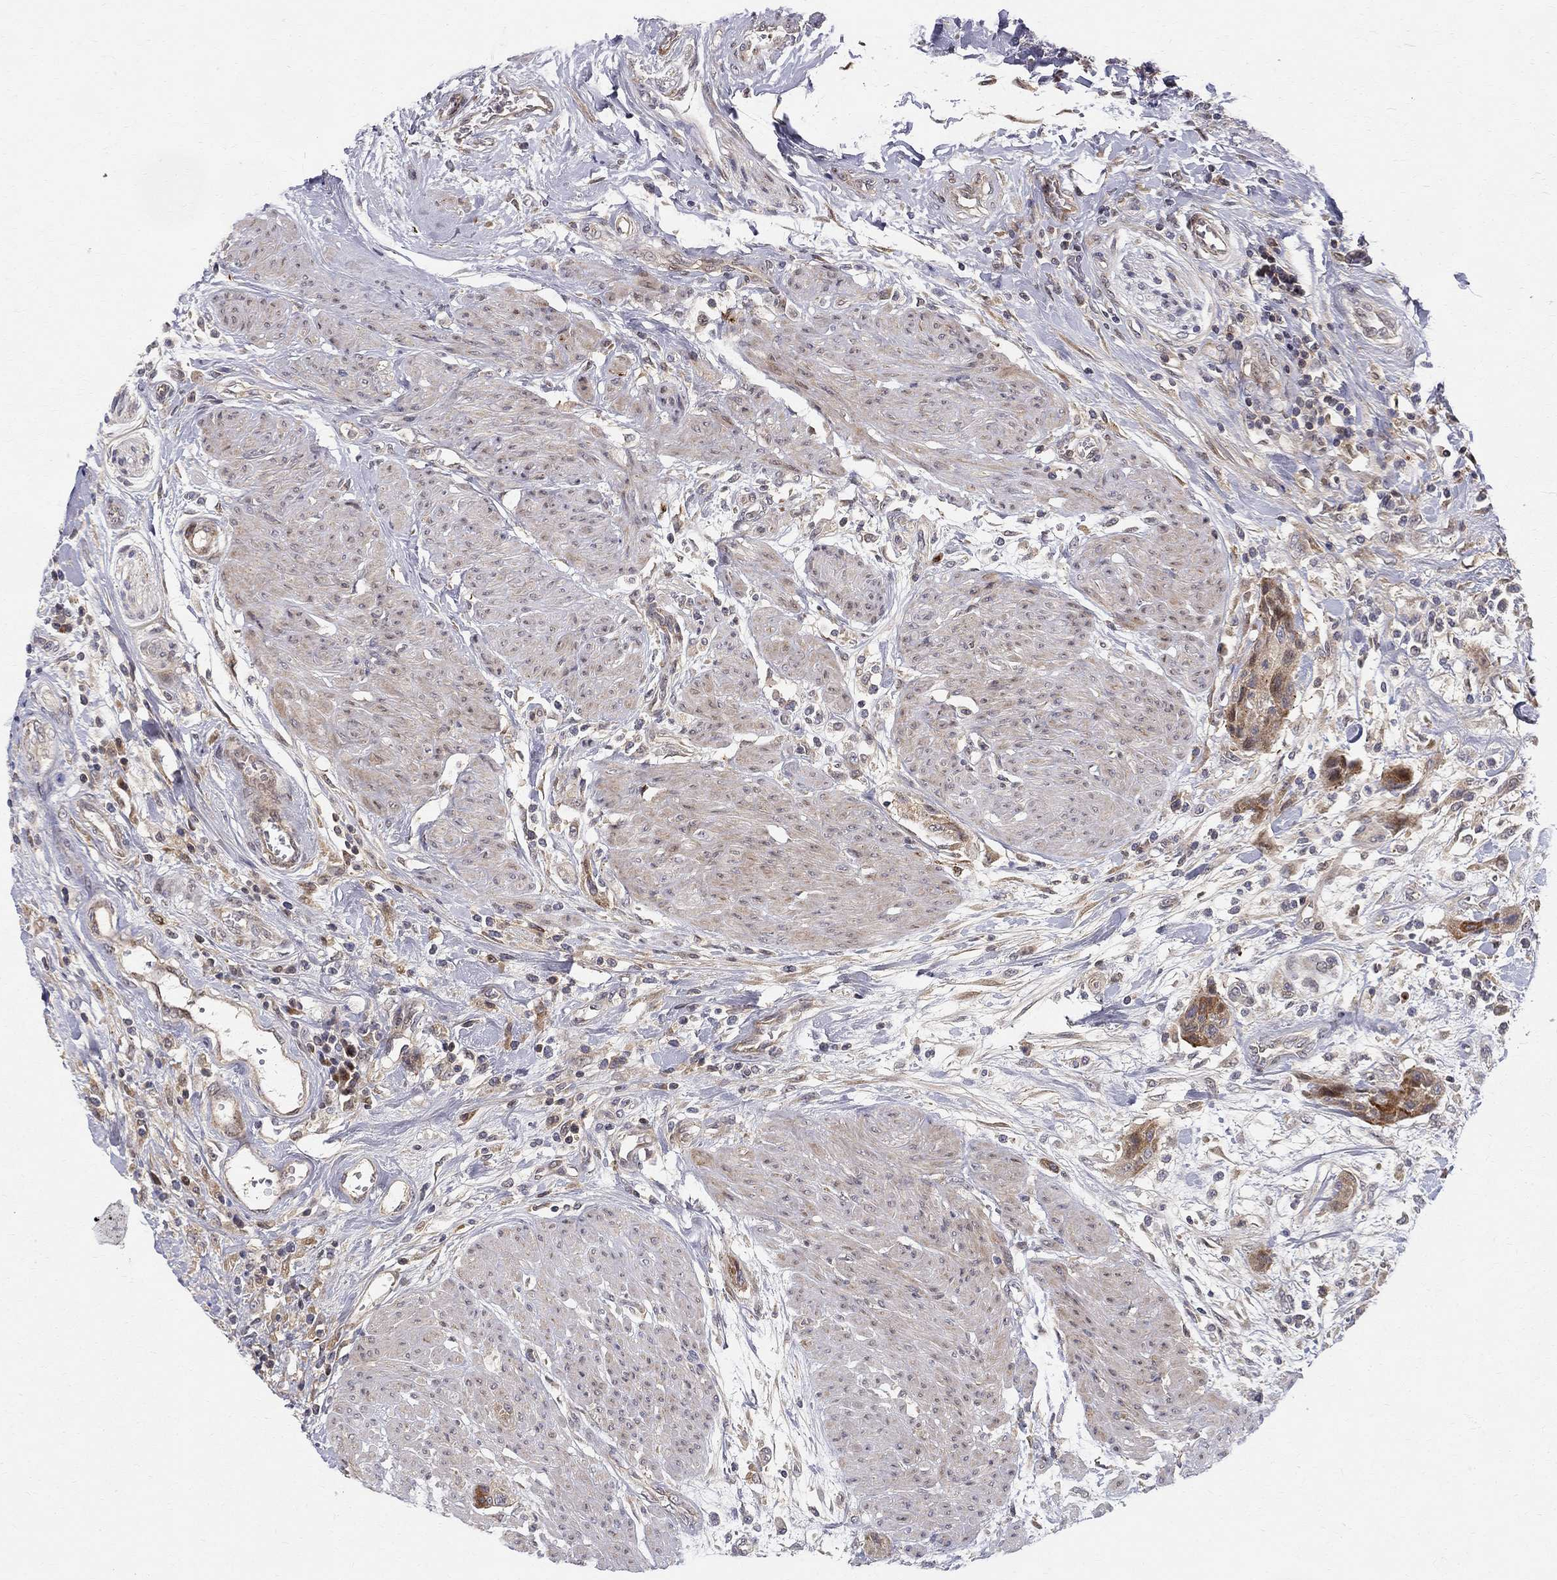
{"staining": {"intensity": "moderate", "quantity": "<25%", "location": "cytoplasmic/membranous"}, "tissue": "urothelial cancer", "cell_type": "Tumor cells", "image_type": "cancer", "snomed": [{"axis": "morphology", "description": "Urothelial carcinoma, High grade"}, {"axis": "topography", "description": "Urinary bladder"}], "caption": "A micrograph of human urothelial cancer stained for a protein exhibits moderate cytoplasmic/membranous brown staining in tumor cells. (Brightfield microscopy of DAB IHC at high magnification).", "gene": "WDR19", "patient": {"sex": "male", "age": 35}}